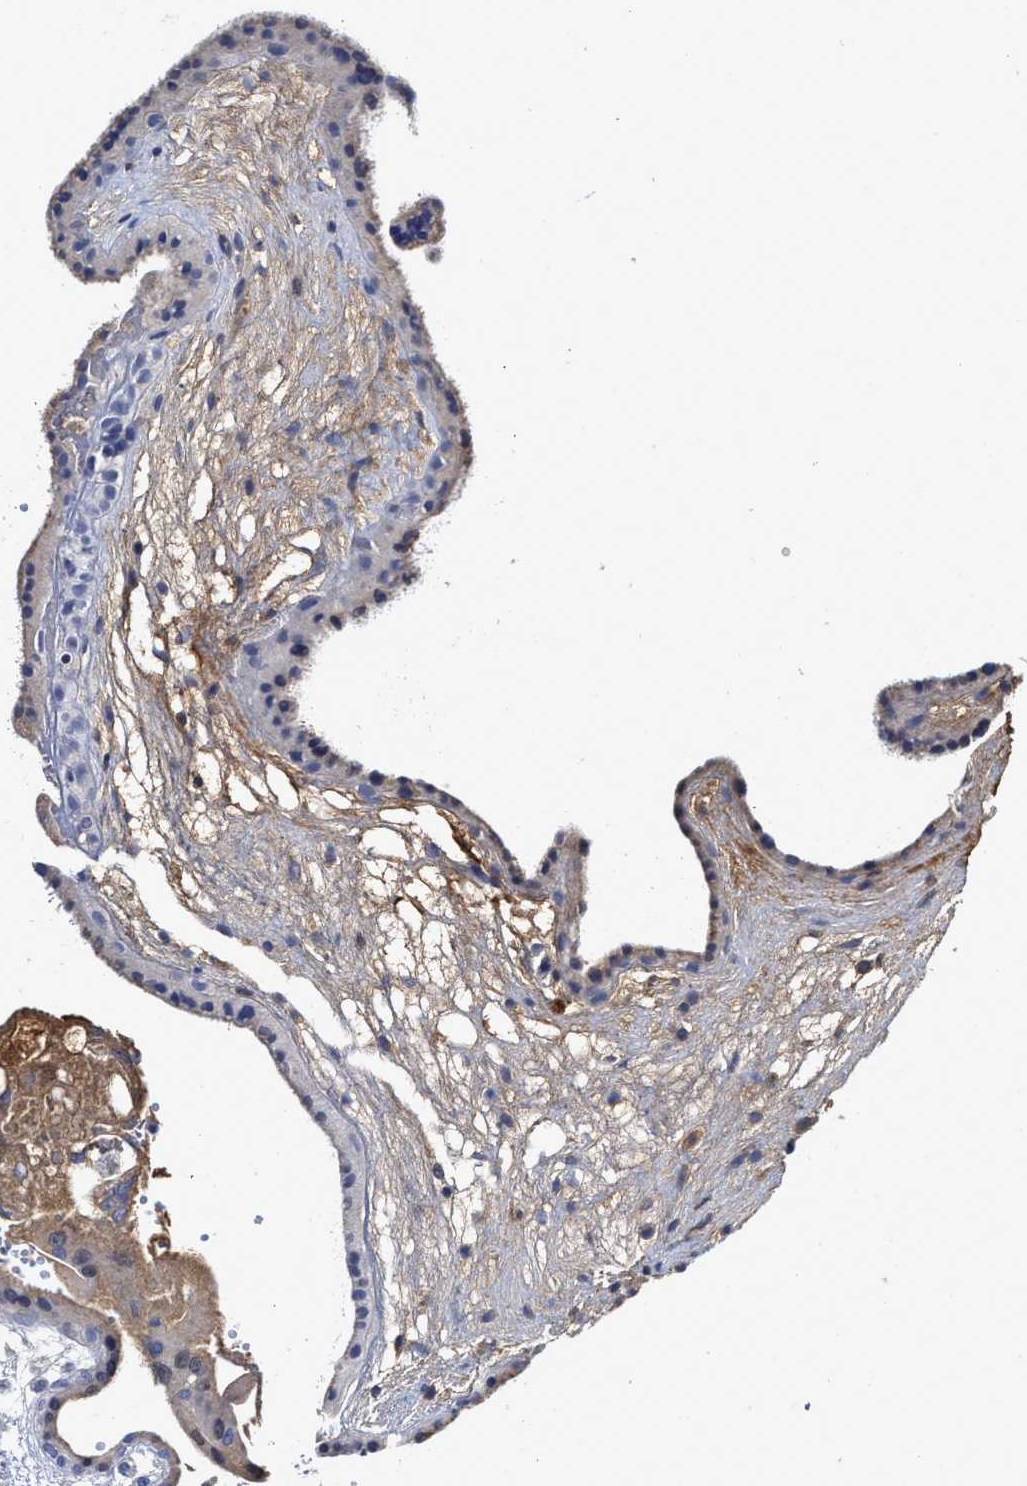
{"staining": {"intensity": "negative", "quantity": "none", "location": "none"}, "tissue": "fallopian tube", "cell_type": "Glandular cells", "image_type": "normal", "snomed": [{"axis": "morphology", "description": "Normal tissue, NOS"}, {"axis": "topography", "description": "Fallopian tube"}, {"axis": "topography", "description": "Placenta"}], "caption": "DAB (3,3'-diaminobenzidine) immunohistochemical staining of unremarkable fallopian tube displays no significant positivity in glandular cells. (DAB (3,3'-diaminobenzidine) IHC with hematoxylin counter stain).", "gene": "C2", "patient": {"sex": "female", "age": 34}}